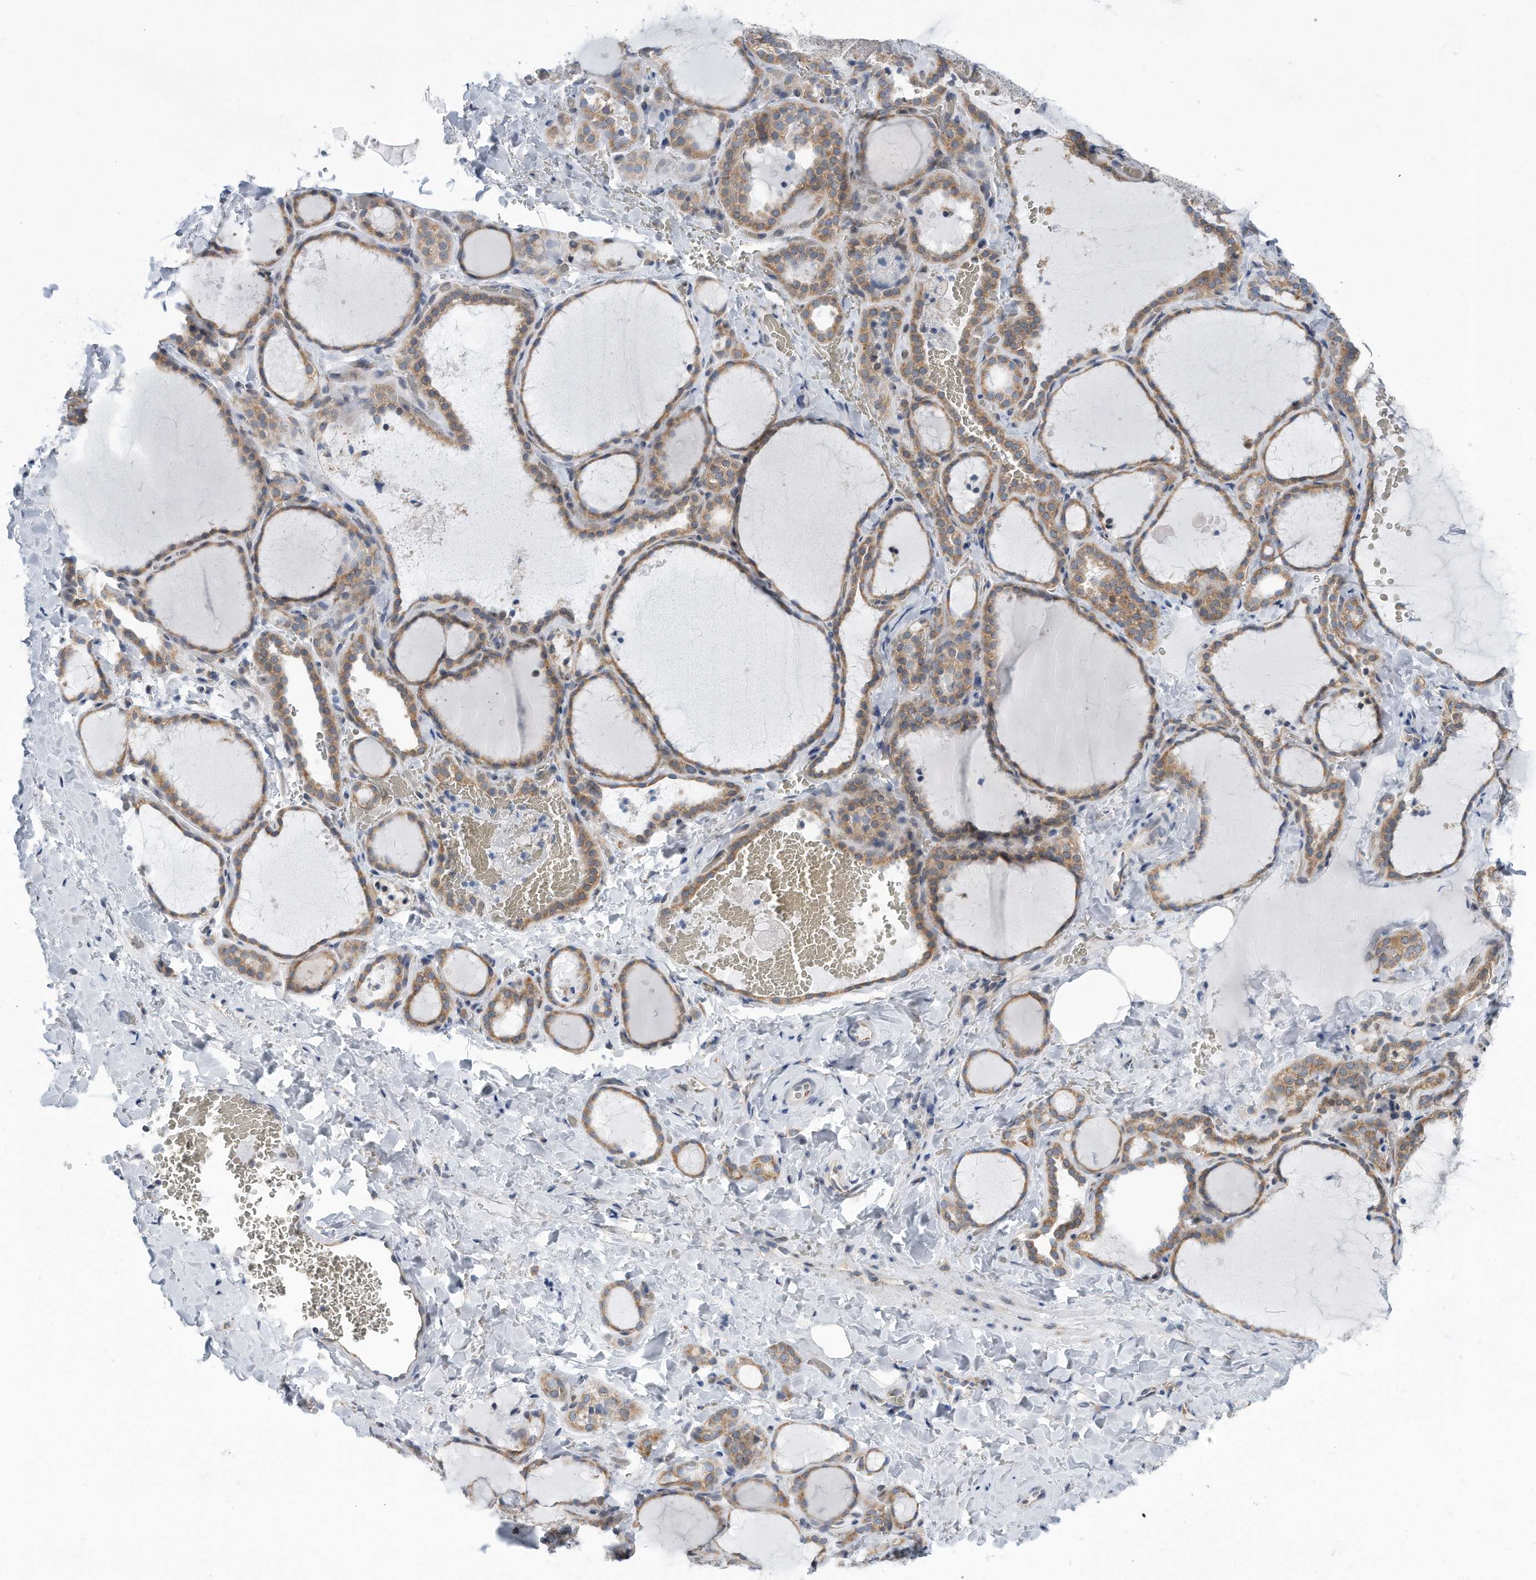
{"staining": {"intensity": "moderate", "quantity": ">75%", "location": "cytoplasmic/membranous"}, "tissue": "thyroid gland", "cell_type": "Glandular cells", "image_type": "normal", "snomed": [{"axis": "morphology", "description": "Normal tissue, NOS"}, {"axis": "topography", "description": "Thyroid gland"}], "caption": "Immunohistochemistry (DAB (3,3'-diaminobenzidine)) staining of unremarkable thyroid gland shows moderate cytoplasmic/membranous protein expression in approximately >75% of glandular cells.", "gene": "RPL26L1", "patient": {"sex": "female", "age": 22}}